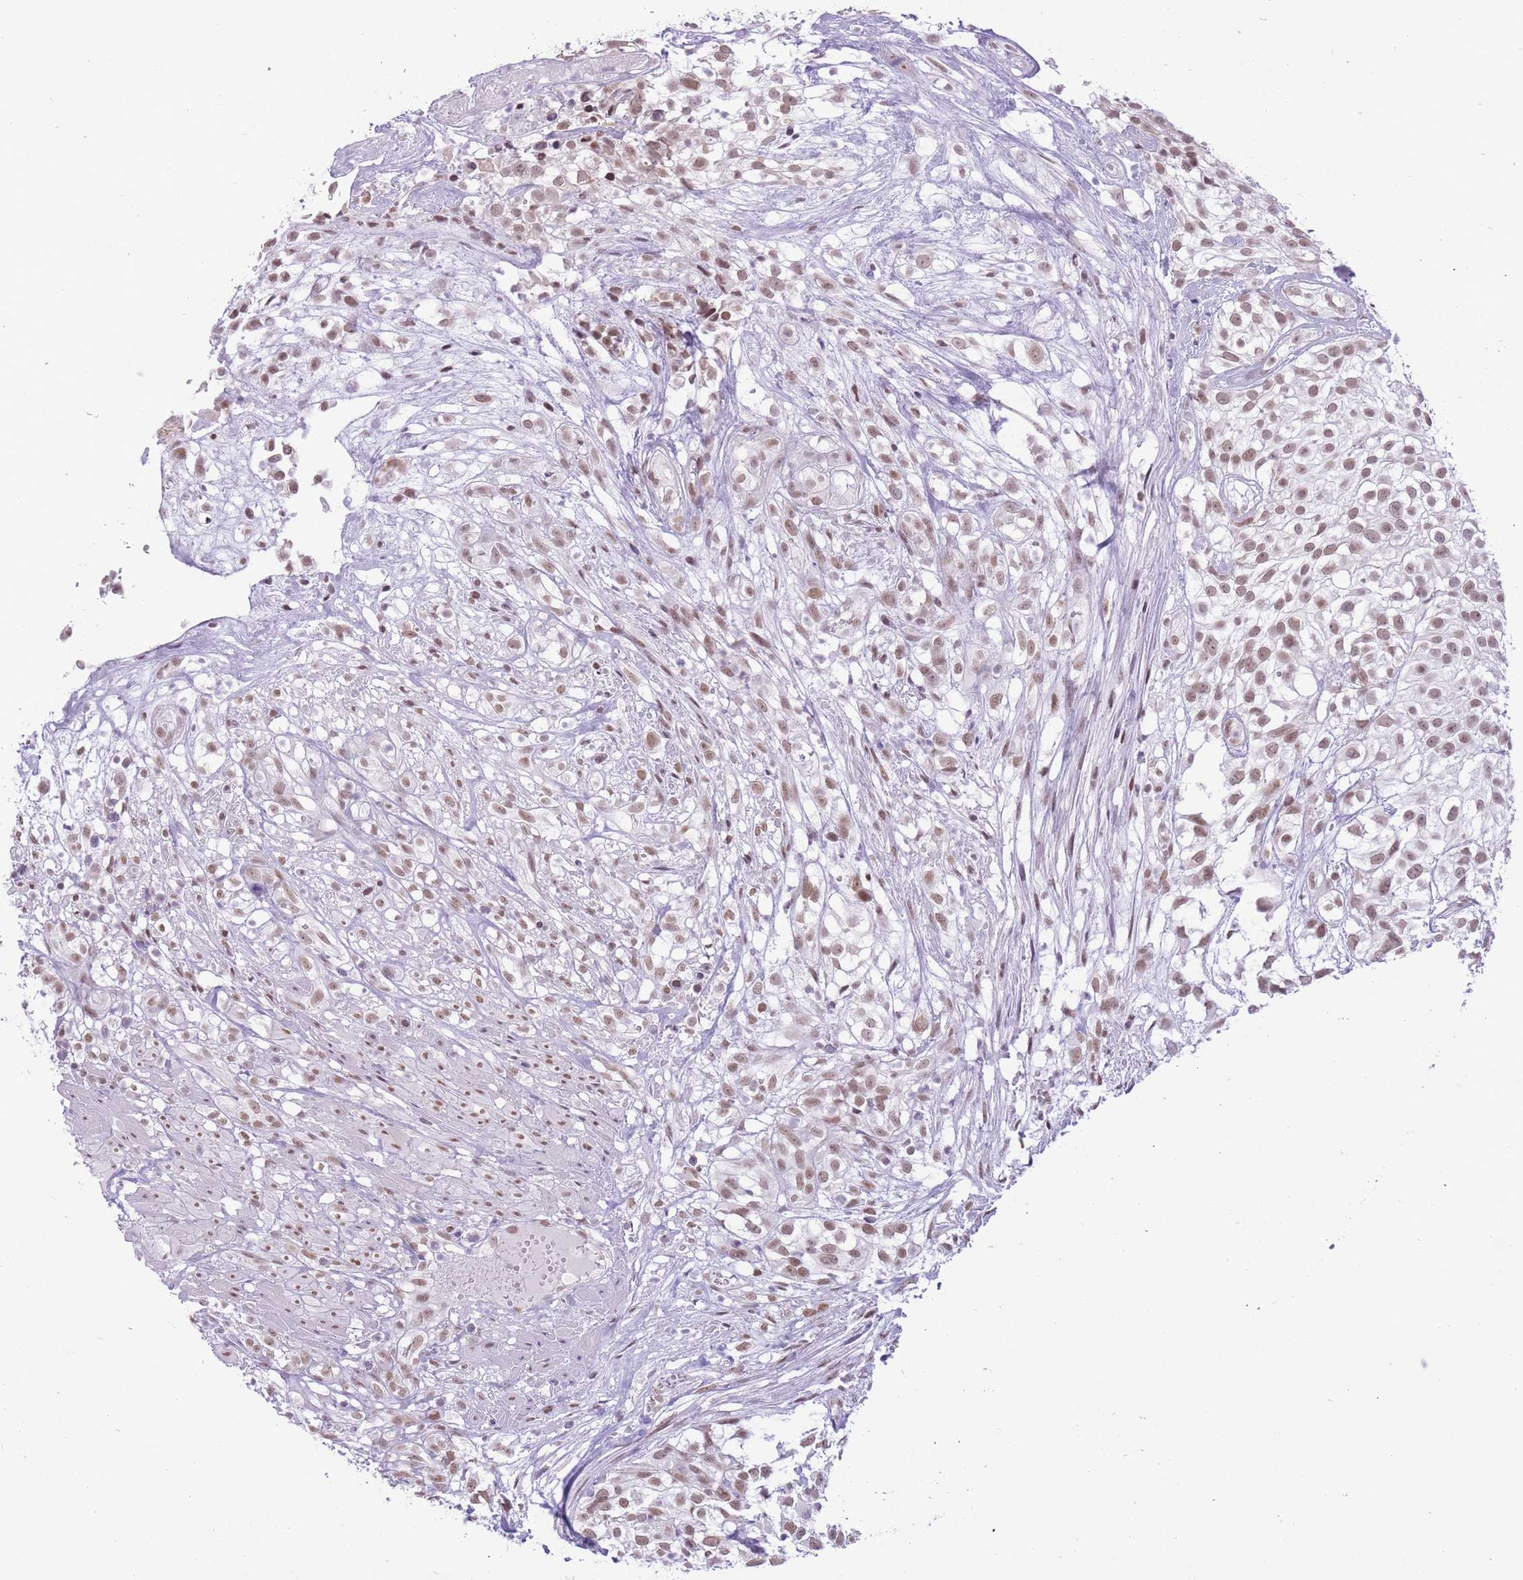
{"staining": {"intensity": "moderate", "quantity": ">75%", "location": "nuclear"}, "tissue": "urothelial cancer", "cell_type": "Tumor cells", "image_type": "cancer", "snomed": [{"axis": "morphology", "description": "Urothelial carcinoma, High grade"}, {"axis": "topography", "description": "Urinary bladder"}], "caption": "This photomicrograph exhibits immunohistochemistry staining of human high-grade urothelial carcinoma, with medium moderate nuclear expression in approximately >75% of tumor cells.", "gene": "ZBED5", "patient": {"sex": "male", "age": 56}}